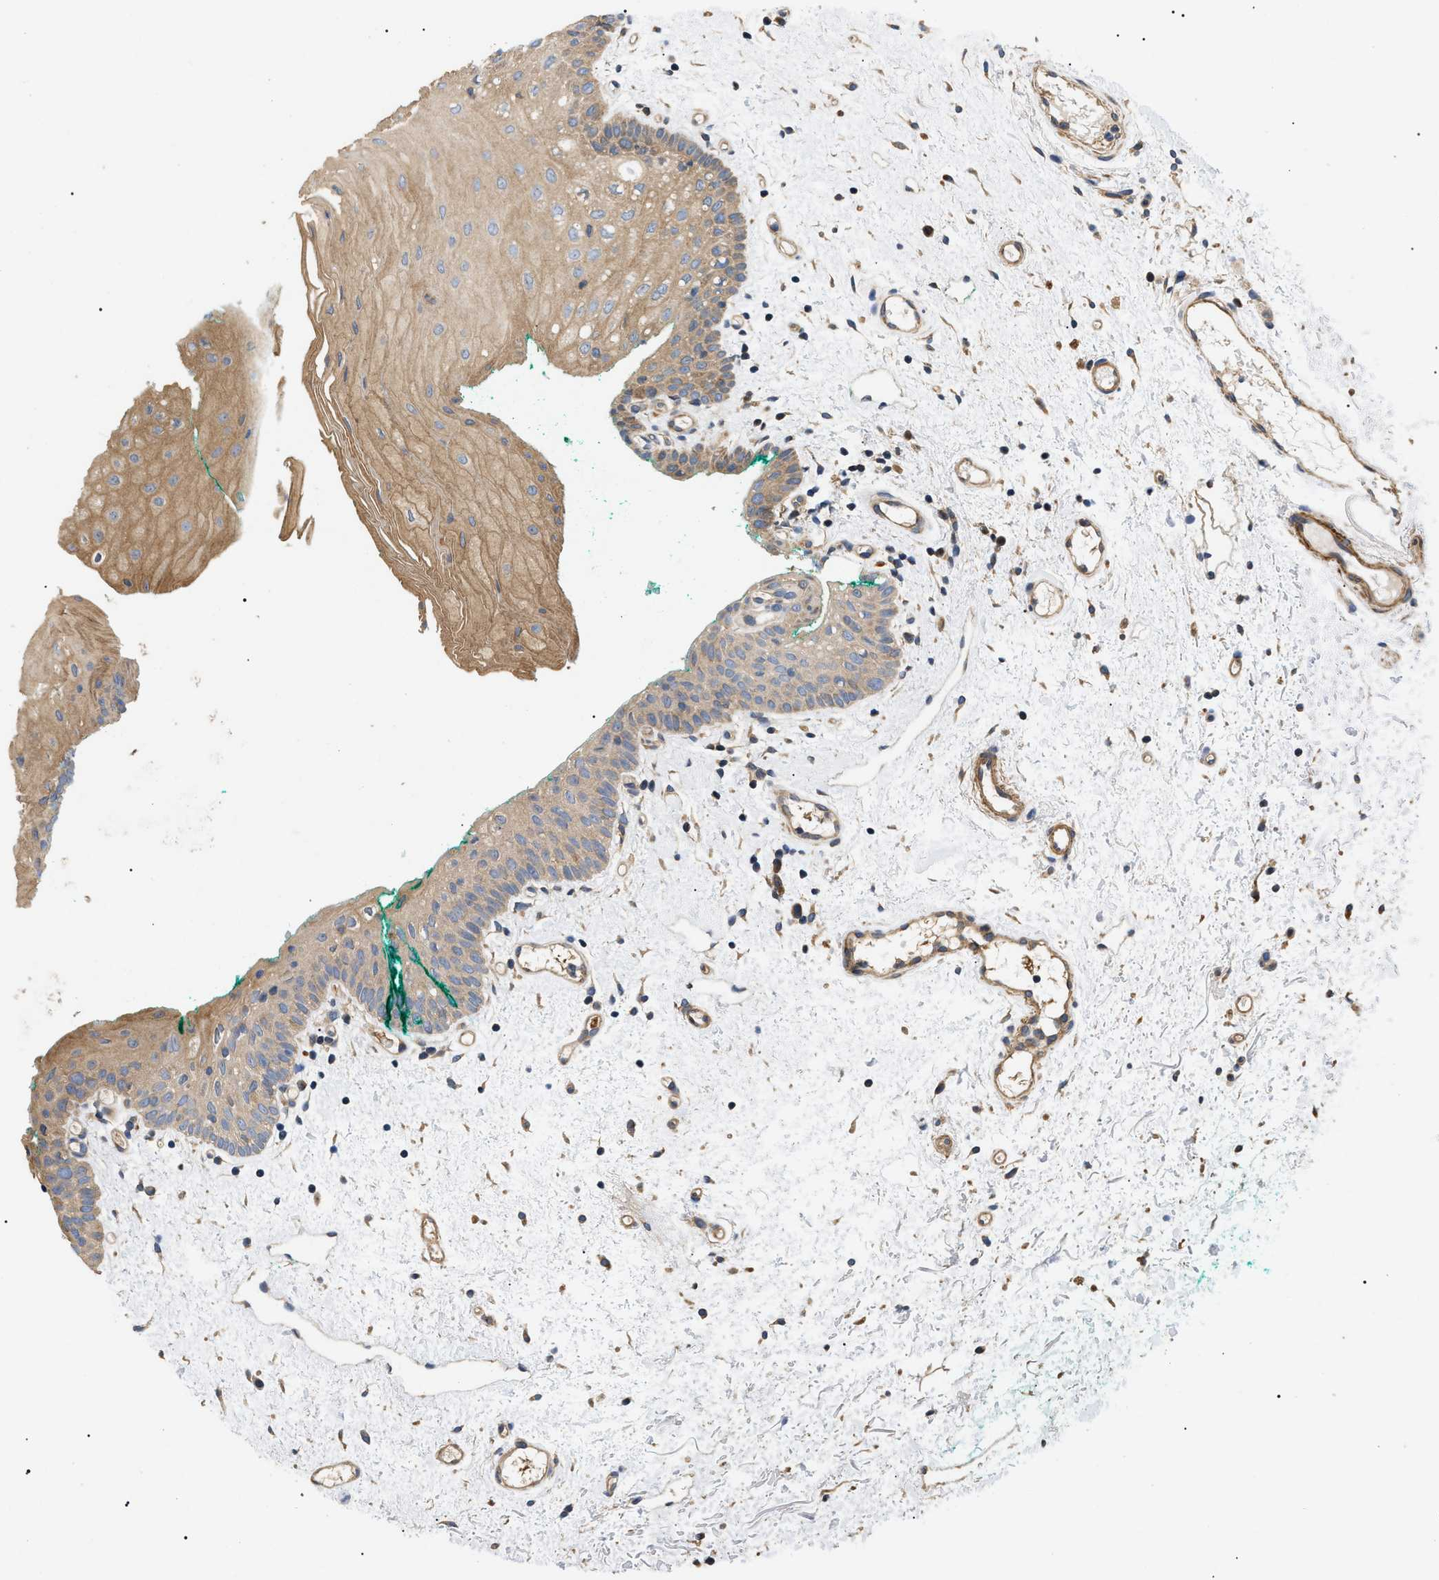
{"staining": {"intensity": "moderate", "quantity": ">75%", "location": "cytoplasmic/membranous"}, "tissue": "oral mucosa", "cell_type": "Squamous epithelial cells", "image_type": "normal", "snomed": [{"axis": "morphology", "description": "Normal tissue, NOS"}, {"axis": "morphology", "description": "Squamous cell carcinoma, NOS"}, {"axis": "topography", "description": "Oral tissue"}, {"axis": "topography", "description": "Salivary gland"}, {"axis": "topography", "description": "Head-Neck"}], "caption": "Immunohistochemistry (IHC) of unremarkable human oral mucosa reveals medium levels of moderate cytoplasmic/membranous staining in about >75% of squamous epithelial cells. The staining is performed using DAB (3,3'-diaminobenzidine) brown chromogen to label protein expression. The nuclei are counter-stained blue using hematoxylin.", "gene": "PPM1B", "patient": {"sex": "female", "age": 62}}